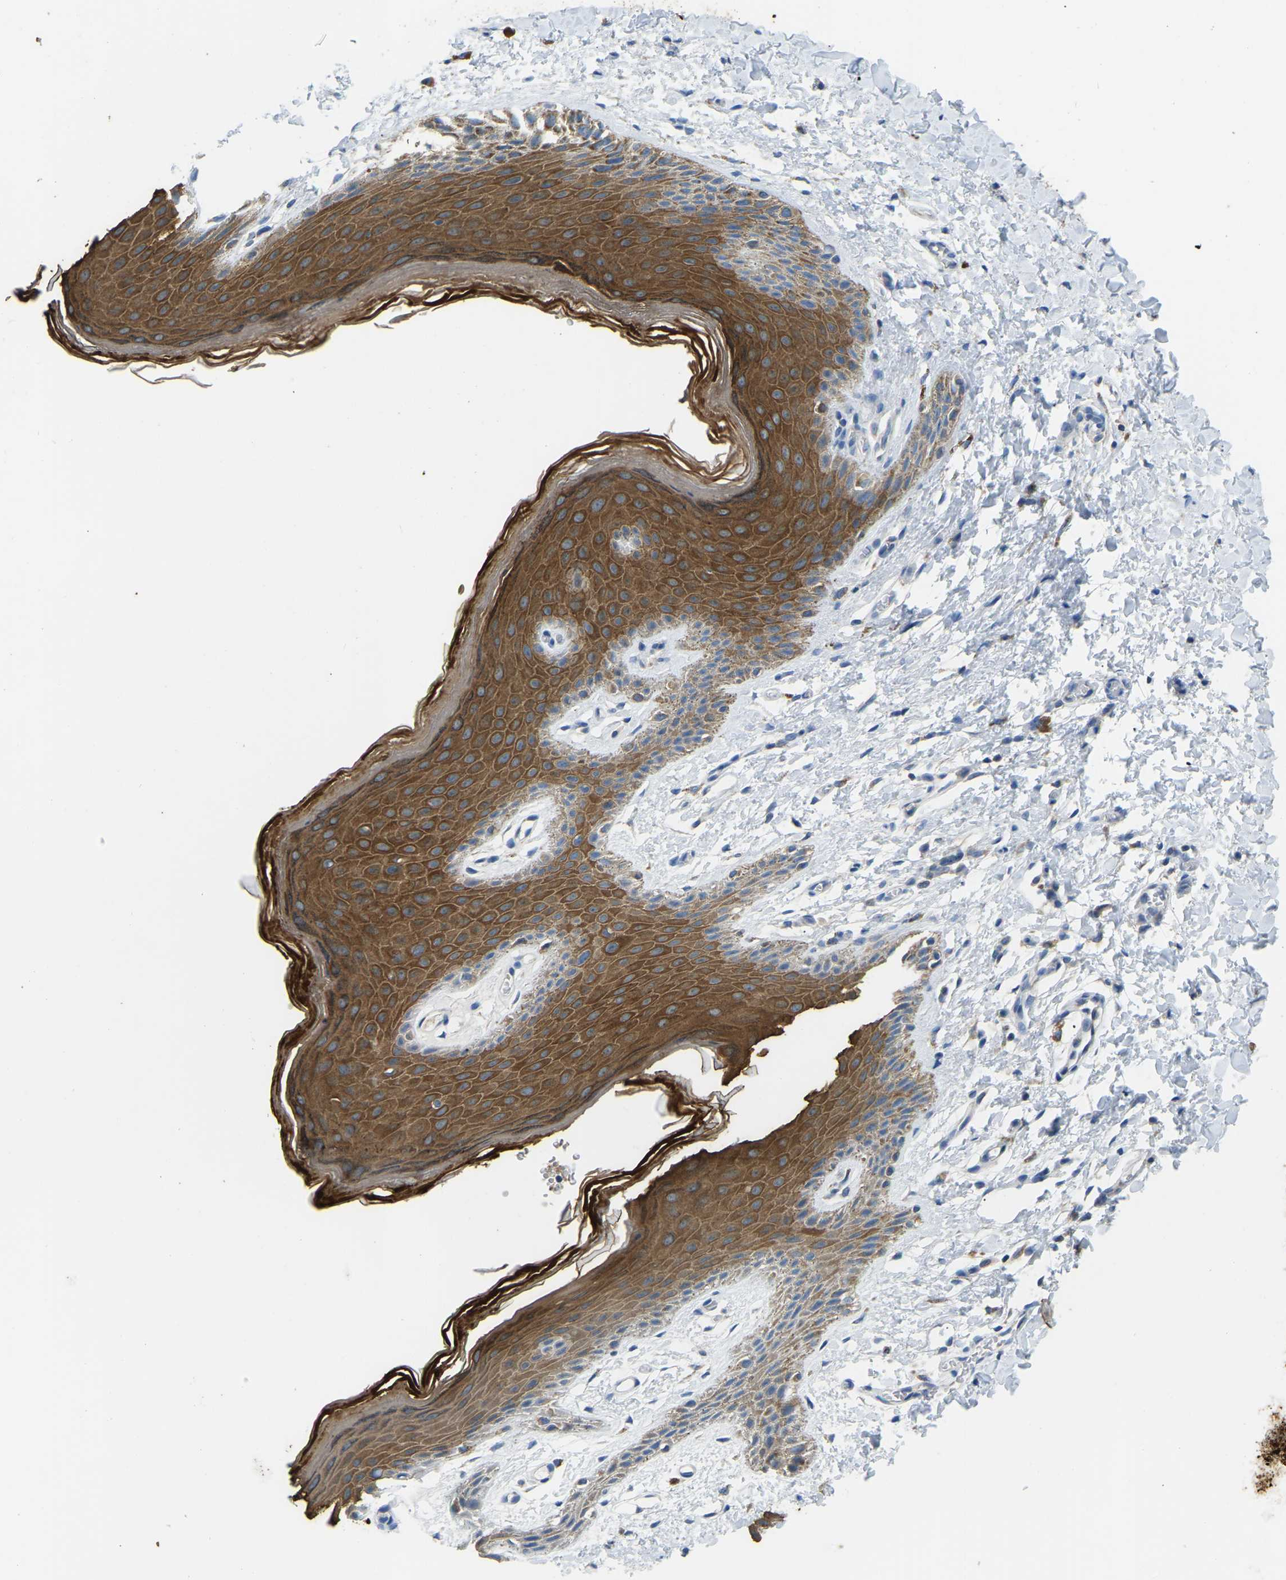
{"staining": {"intensity": "strong", "quantity": ">75%", "location": "cytoplasmic/membranous"}, "tissue": "skin", "cell_type": "Epidermal cells", "image_type": "normal", "snomed": [{"axis": "morphology", "description": "Normal tissue, NOS"}, {"axis": "topography", "description": "Anal"}], "caption": "IHC staining of benign skin, which displays high levels of strong cytoplasmic/membranous staining in about >75% of epidermal cells indicating strong cytoplasmic/membranous protein positivity. The staining was performed using DAB (3,3'-diaminobenzidine) (brown) for protein detection and nuclei were counterstained in hematoxylin (blue).", "gene": "ZNF200", "patient": {"sex": "male", "age": 44}}